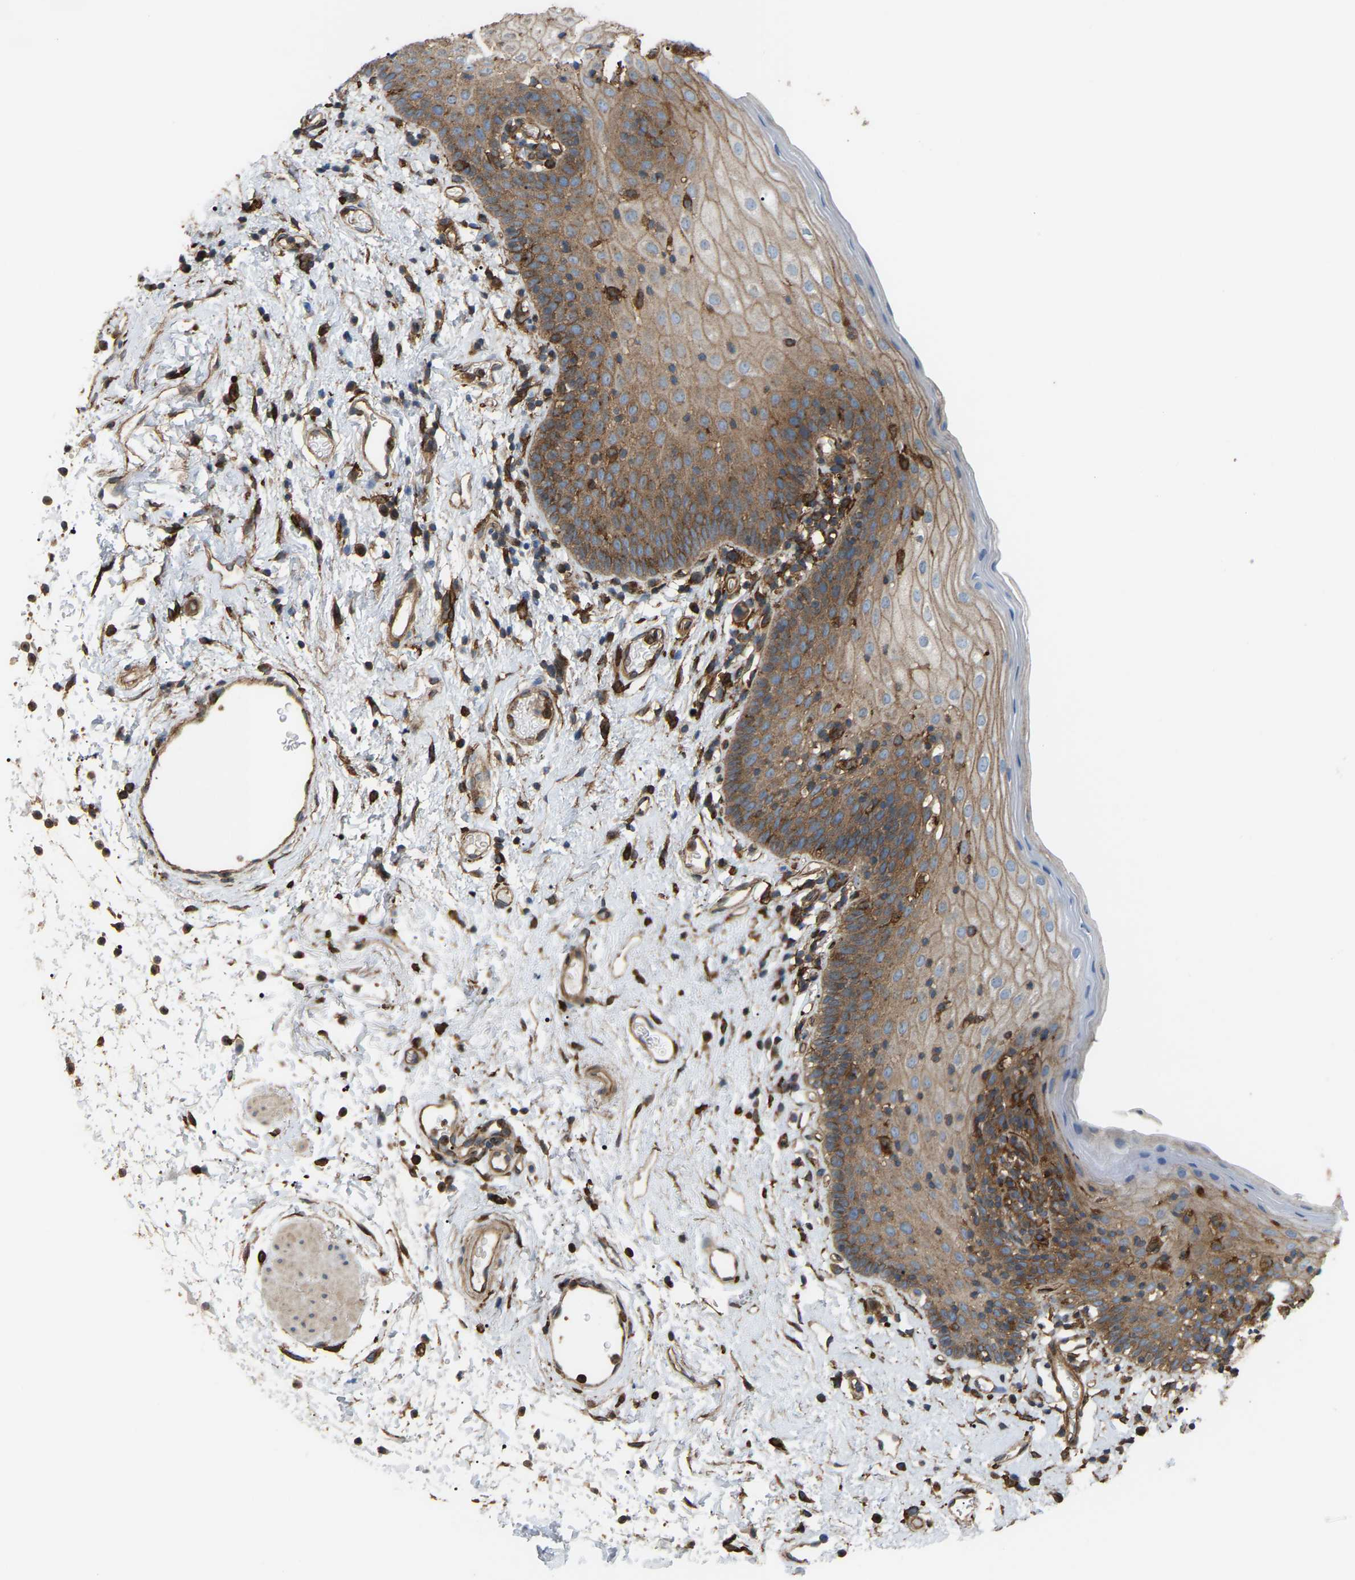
{"staining": {"intensity": "moderate", "quantity": ">75%", "location": "cytoplasmic/membranous"}, "tissue": "oral mucosa", "cell_type": "Squamous epithelial cells", "image_type": "normal", "snomed": [{"axis": "morphology", "description": "Normal tissue, NOS"}, {"axis": "topography", "description": "Oral tissue"}], "caption": "Protein staining shows moderate cytoplasmic/membranous positivity in approximately >75% of squamous epithelial cells in benign oral mucosa. Immunohistochemistry stains the protein of interest in brown and the nuclei are stained blue.", "gene": "PICALM", "patient": {"sex": "male", "age": 66}}